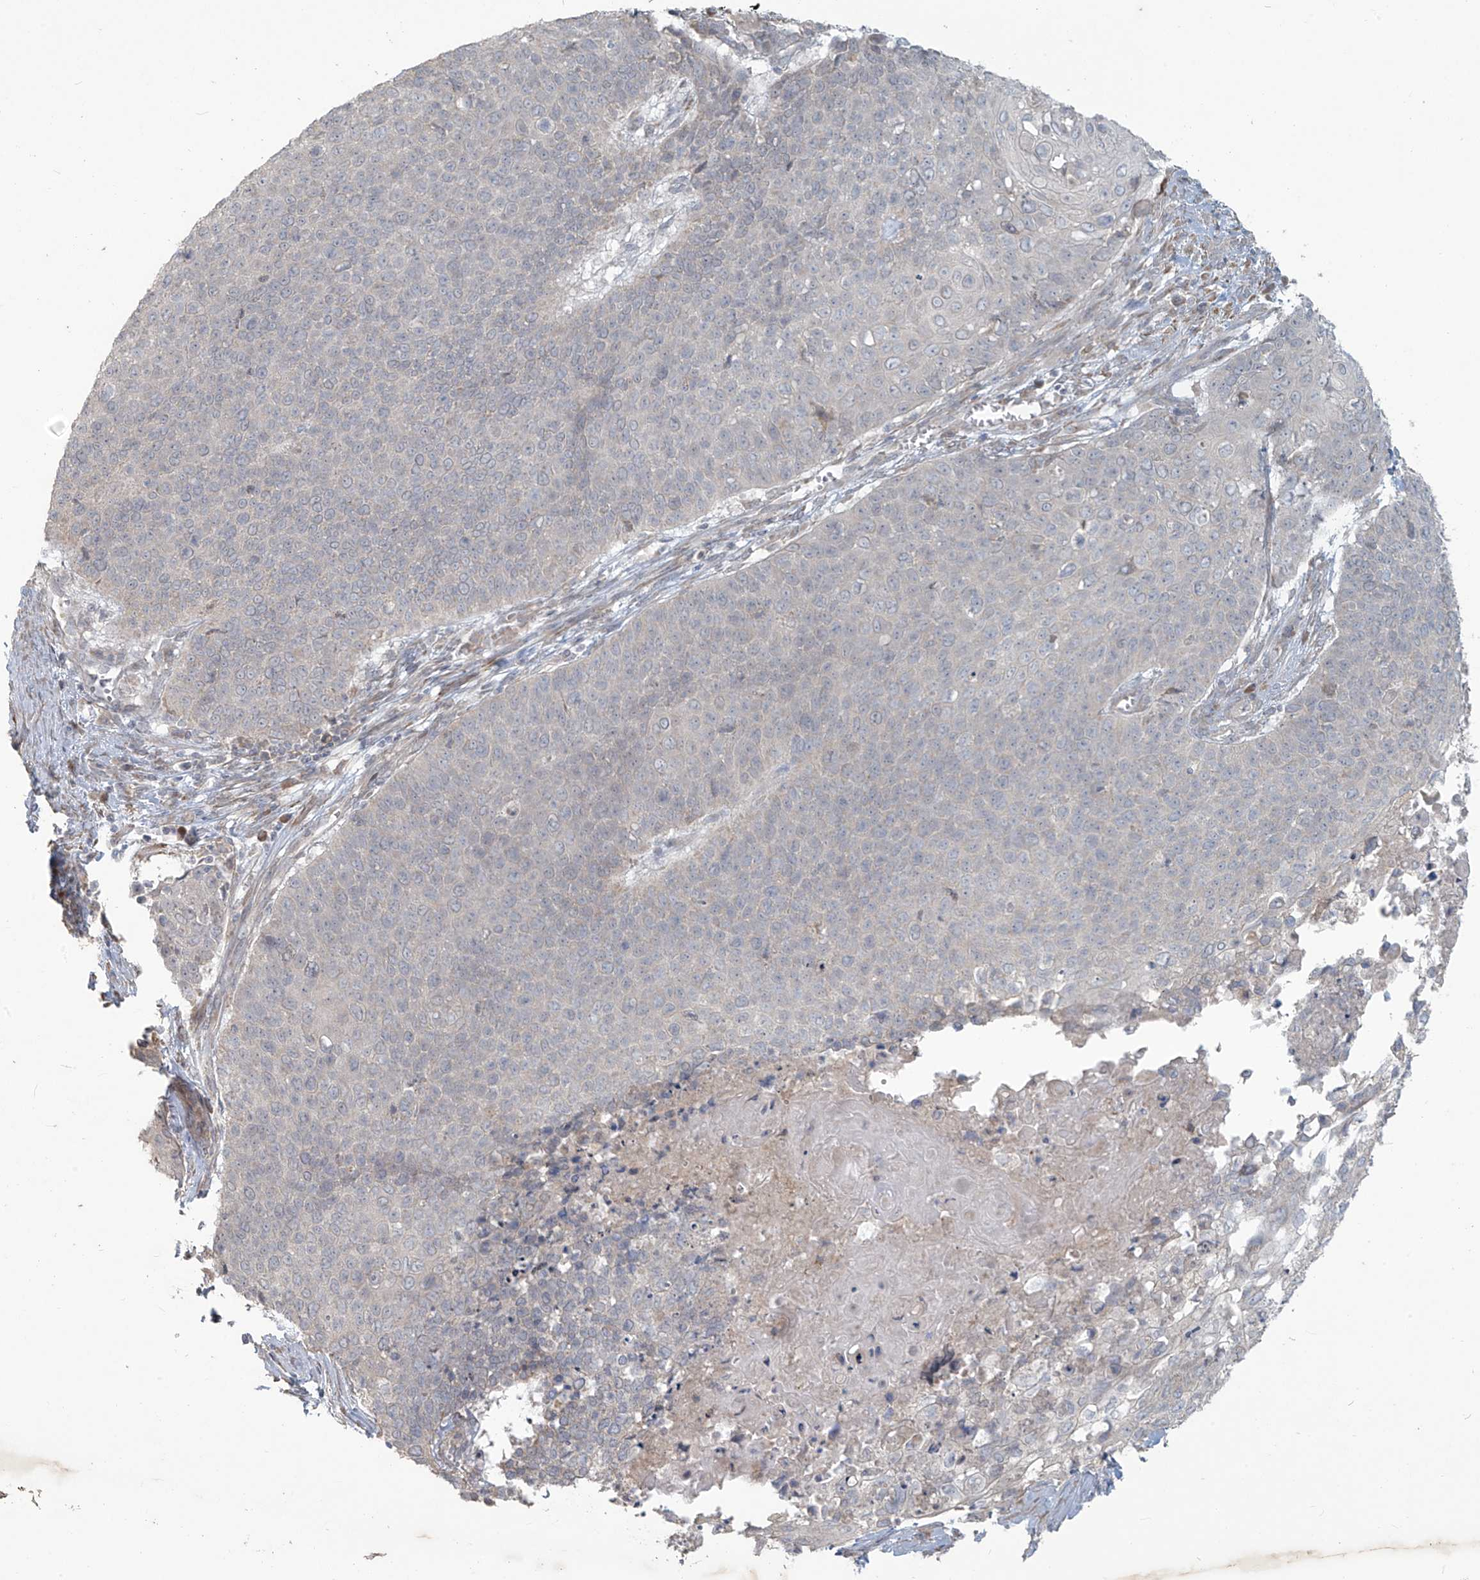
{"staining": {"intensity": "negative", "quantity": "none", "location": "none"}, "tissue": "cervical cancer", "cell_type": "Tumor cells", "image_type": "cancer", "snomed": [{"axis": "morphology", "description": "Squamous cell carcinoma, NOS"}, {"axis": "topography", "description": "Cervix"}], "caption": "The photomicrograph demonstrates no significant staining in tumor cells of cervical cancer (squamous cell carcinoma).", "gene": "MAGIX", "patient": {"sex": "female", "age": 39}}